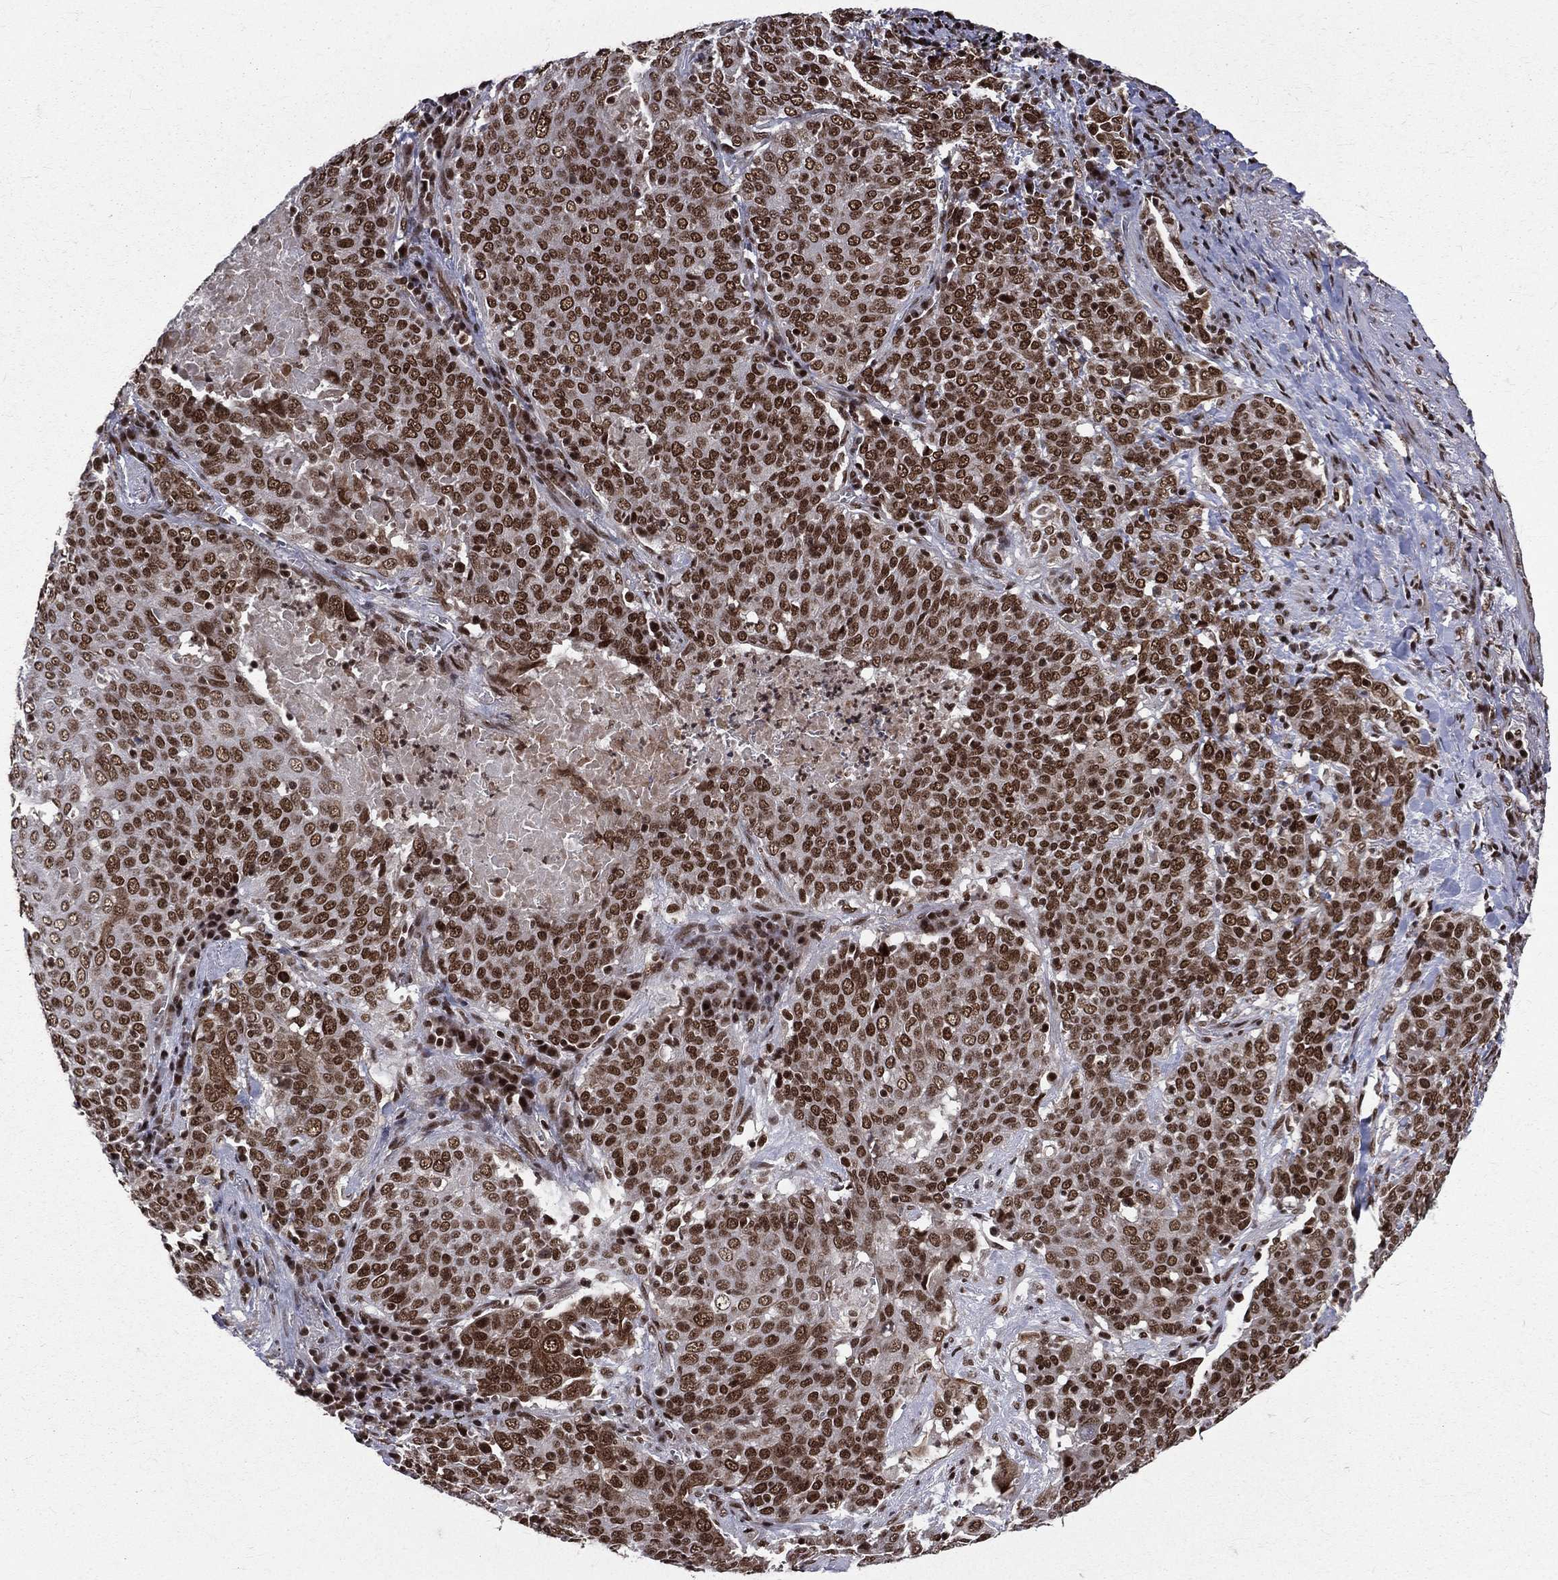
{"staining": {"intensity": "strong", "quantity": ">75%", "location": "nuclear"}, "tissue": "lung cancer", "cell_type": "Tumor cells", "image_type": "cancer", "snomed": [{"axis": "morphology", "description": "Squamous cell carcinoma, NOS"}, {"axis": "topography", "description": "Lung"}], "caption": "Strong nuclear staining is appreciated in about >75% of tumor cells in lung cancer.", "gene": "SMC3", "patient": {"sex": "male", "age": 82}}